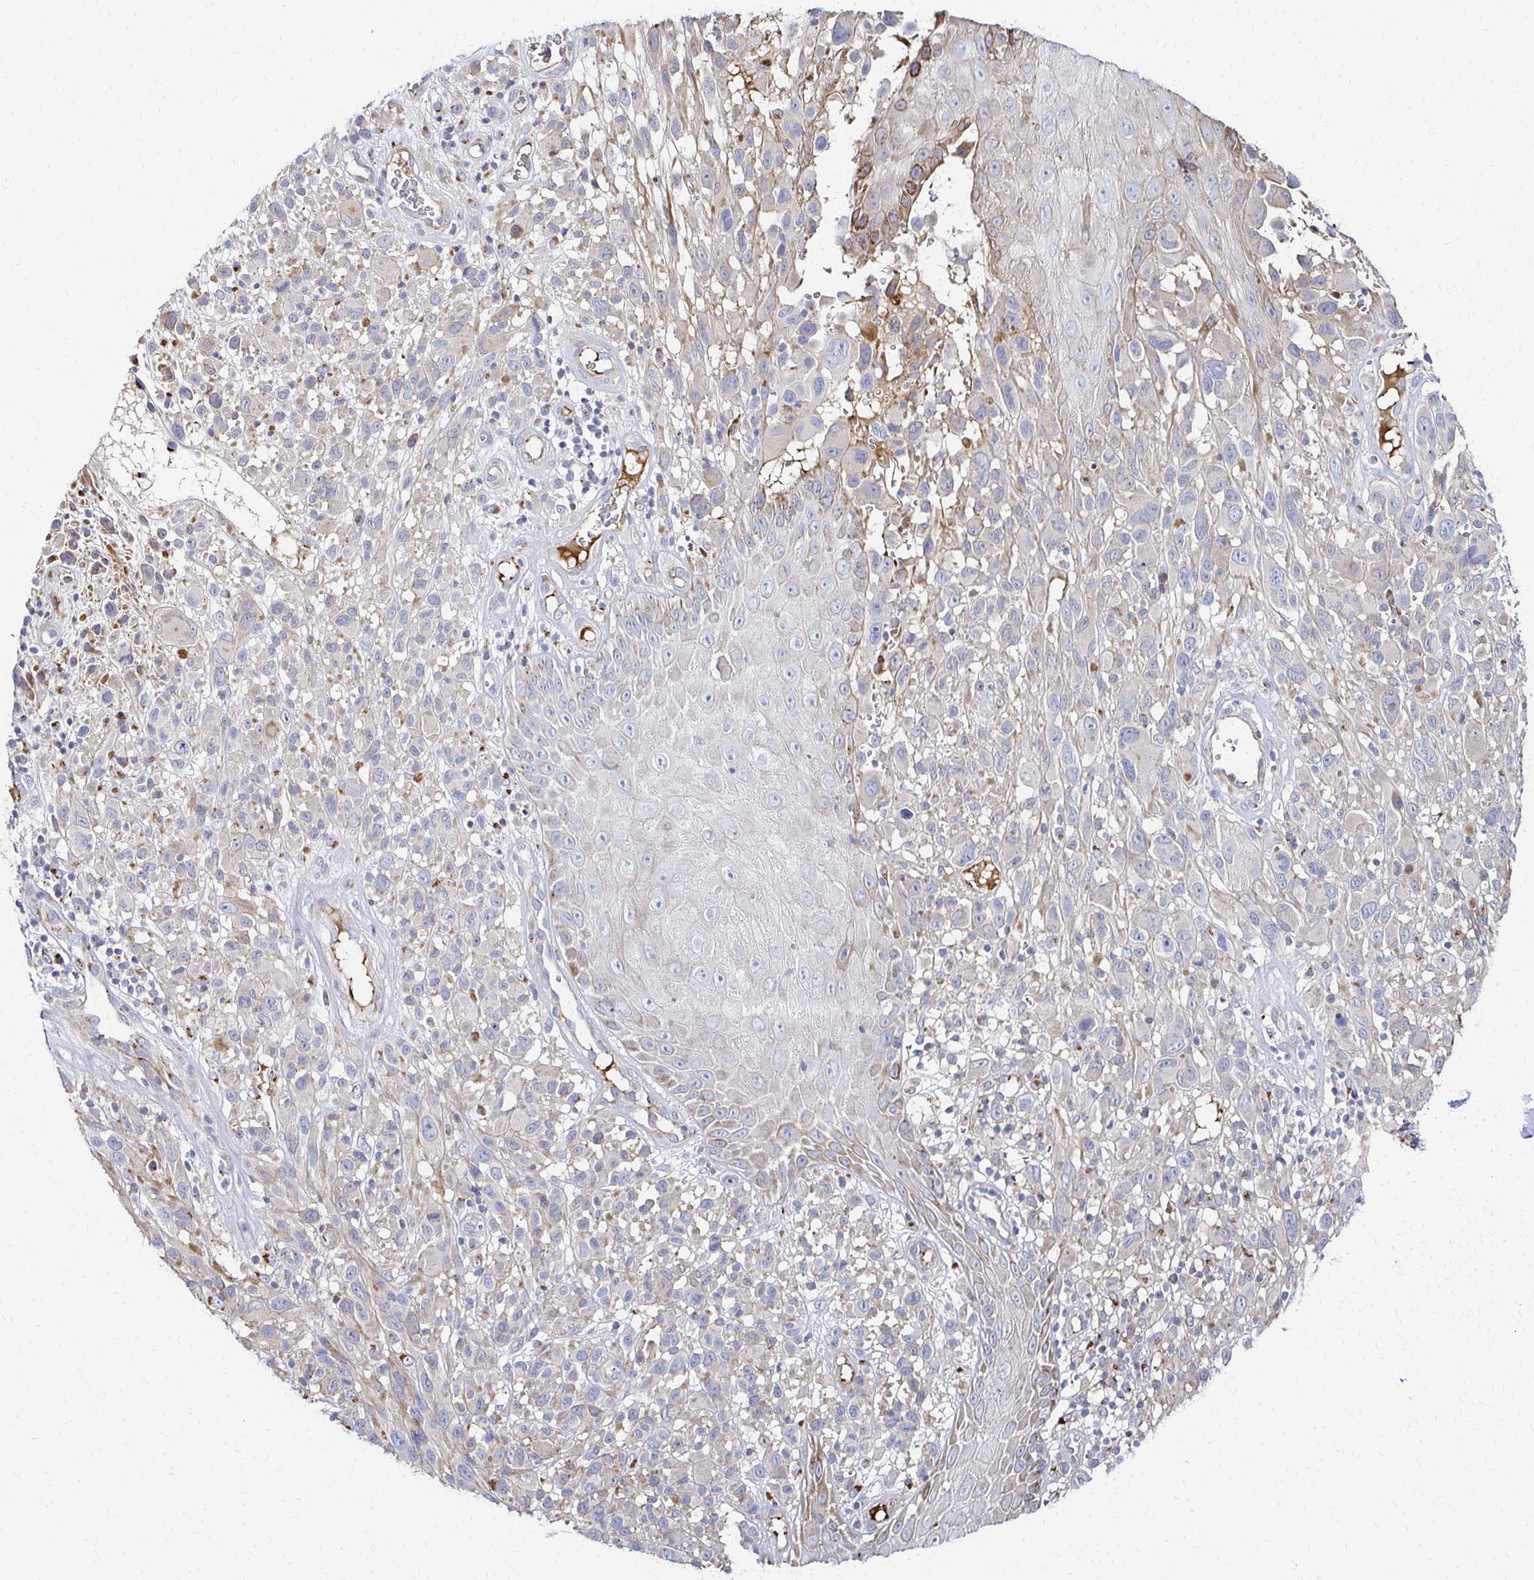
{"staining": {"intensity": "negative", "quantity": "none", "location": "none"}, "tissue": "melanoma", "cell_type": "Tumor cells", "image_type": "cancer", "snomed": [{"axis": "morphology", "description": "Malignant melanoma, NOS"}, {"axis": "topography", "description": "Skin"}], "caption": "Malignant melanoma was stained to show a protein in brown. There is no significant positivity in tumor cells.", "gene": "MAN1A1", "patient": {"sex": "male", "age": 68}}